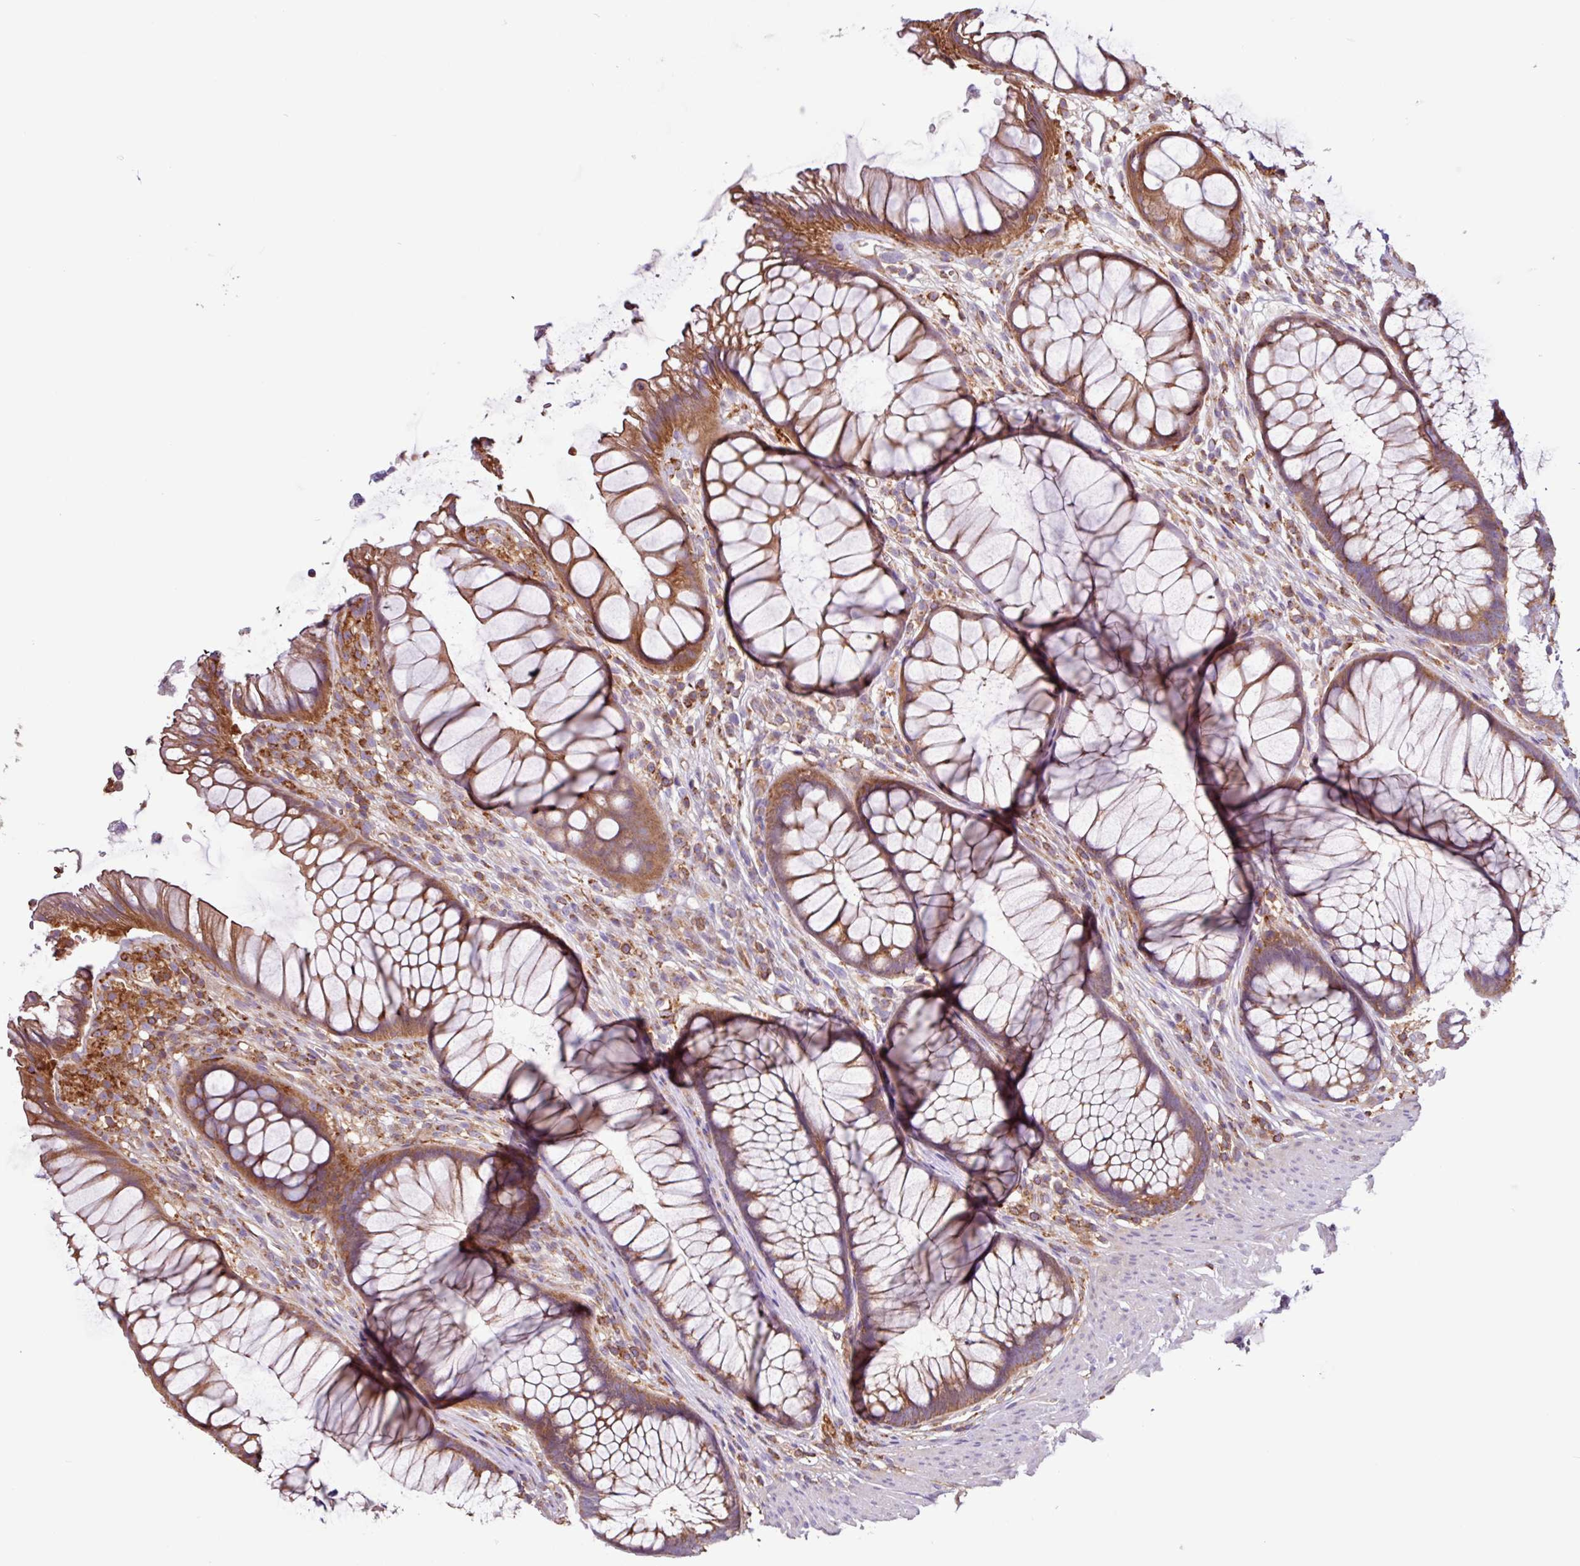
{"staining": {"intensity": "moderate", "quantity": ">75%", "location": "cytoplasmic/membranous"}, "tissue": "rectum", "cell_type": "Glandular cells", "image_type": "normal", "snomed": [{"axis": "morphology", "description": "Normal tissue, NOS"}, {"axis": "topography", "description": "Smooth muscle"}, {"axis": "topography", "description": "Rectum"}], "caption": "Brown immunohistochemical staining in normal human rectum reveals moderate cytoplasmic/membranous expression in about >75% of glandular cells.", "gene": "ACTR3B", "patient": {"sex": "male", "age": 53}}